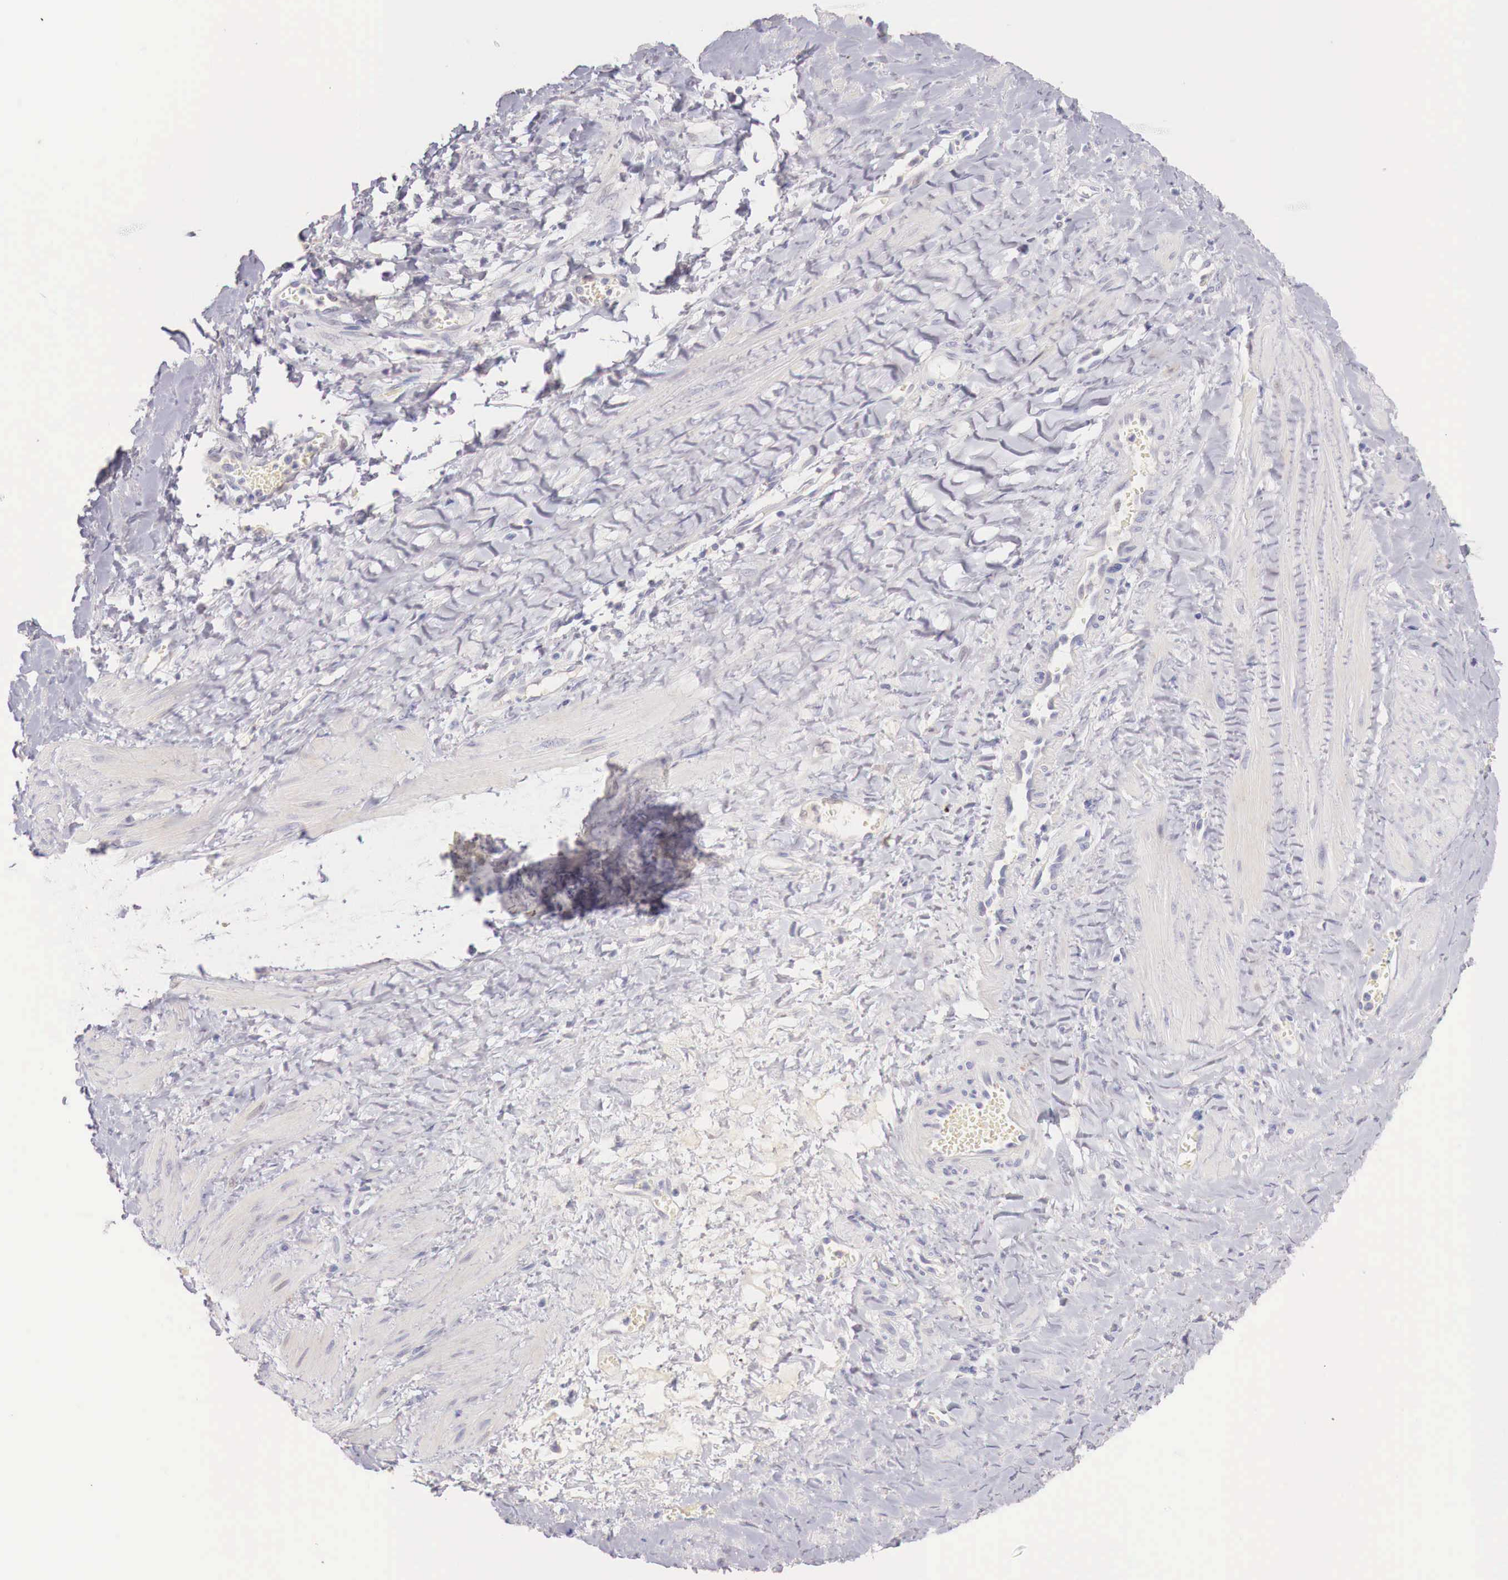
{"staining": {"intensity": "negative", "quantity": "none", "location": "none"}, "tissue": "smooth muscle", "cell_type": "Smooth muscle cells", "image_type": "normal", "snomed": [{"axis": "morphology", "description": "Normal tissue, NOS"}, {"axis": "topography", "description": "Uterus"}], "caption": "A high-resolution histopathology image shows immunohistochemistry staining of benign smooth muscle, which shows no significant staining in smooth muscle cells. (Brightfield microscopy of DAB (3,3'-diaminobenzidine) immunohistochemistry at high magnification).", "gene": "ITIH6", "patient": {"sex": "female", "age": 56}}